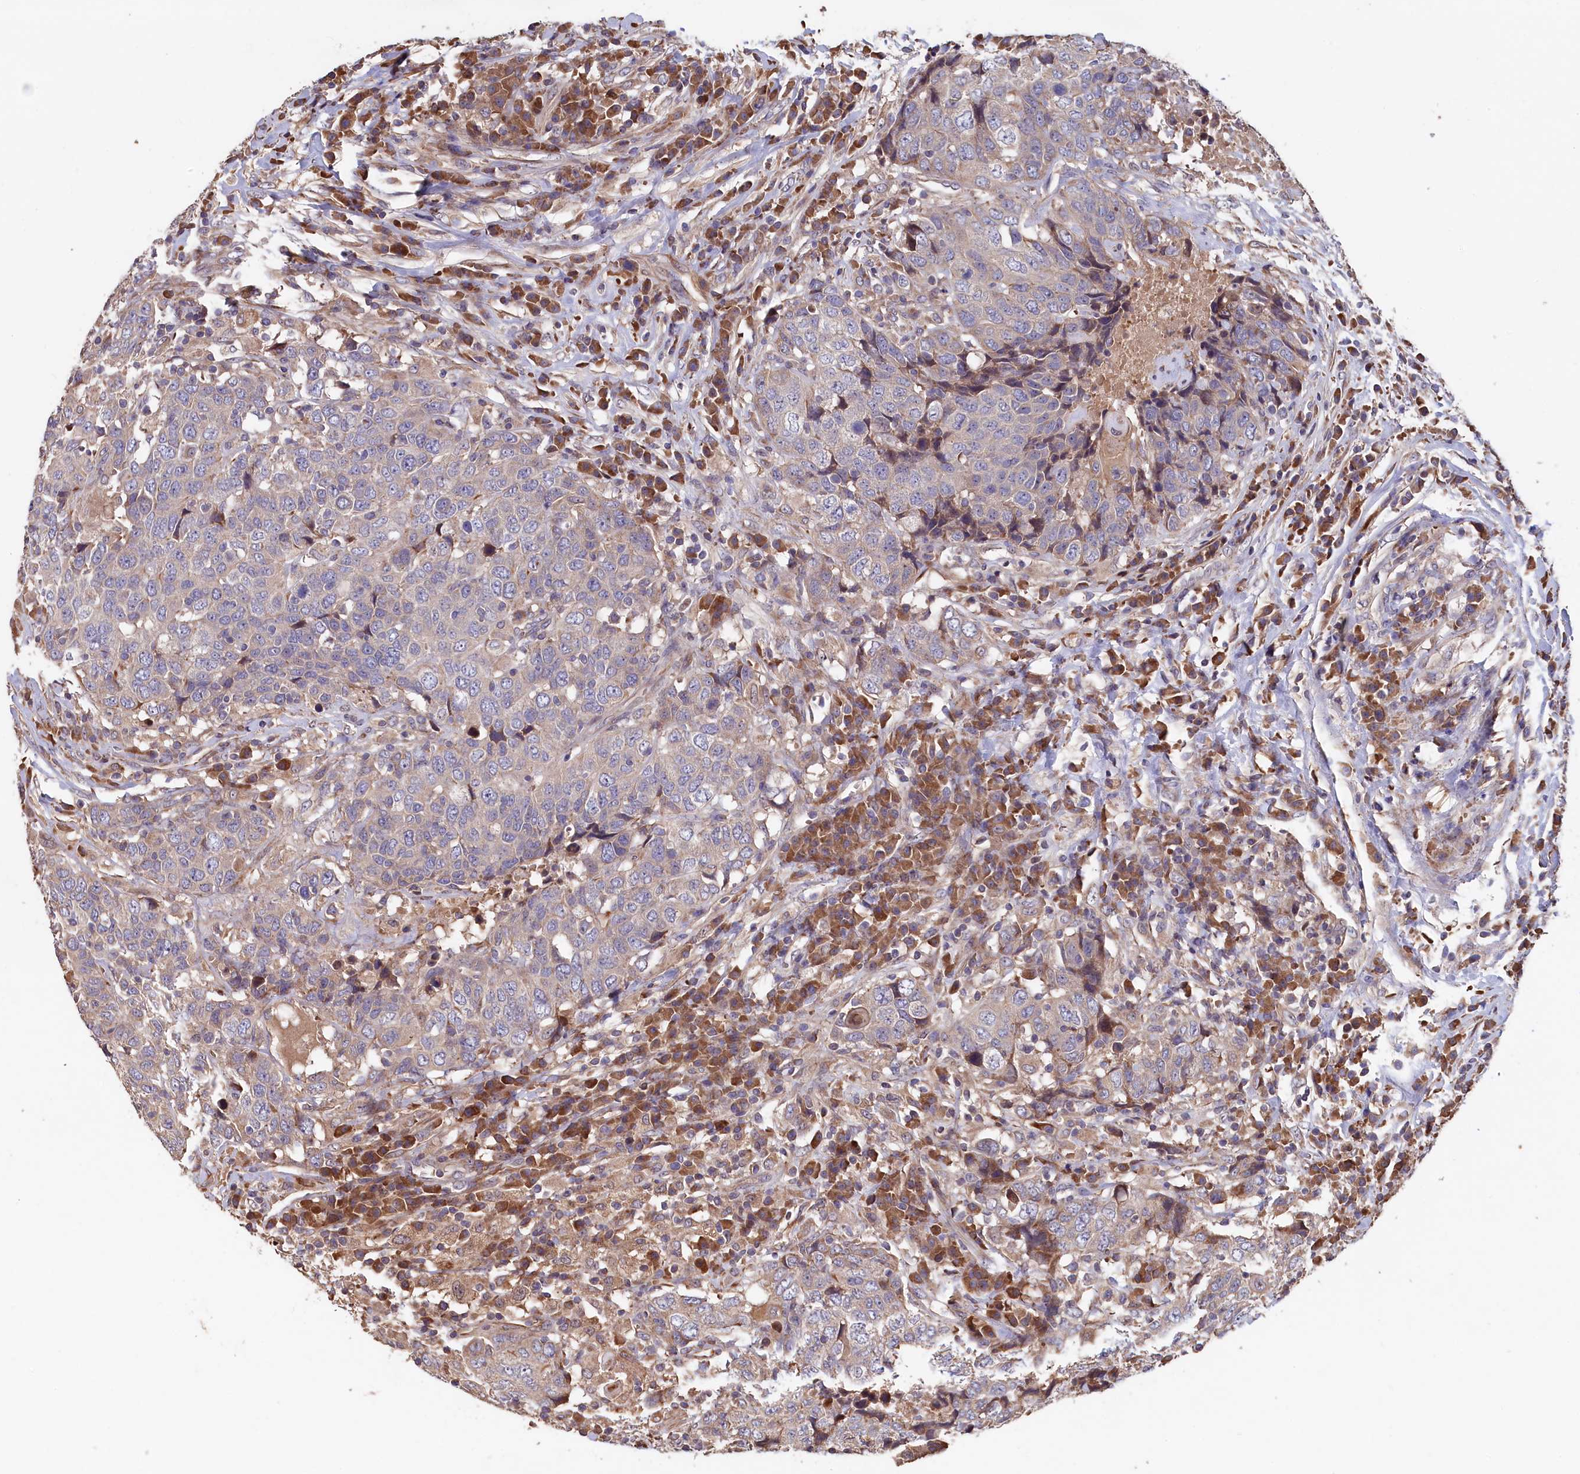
{"staining": {"intensity": "negative", "quantity": "none", "location": "none"}, "tissue": "head and neck cancer", "cell_type": "Tumor cells", "image_type": "cancer", "snomed": [{"axis": "morphology", "description": "Squamous cell carcinoma, NOS"}, {"axis": "topography", "description": "Head-Neck"}], "caption": "Immunohistochemistry micrograph of human squamous cell carcinoma (head and neck) stained for a protein (brown), which demonstrates no positivity in tumor cells.", "gene": "GREB1L", "patient": {"sex": "male", "age": 66}}